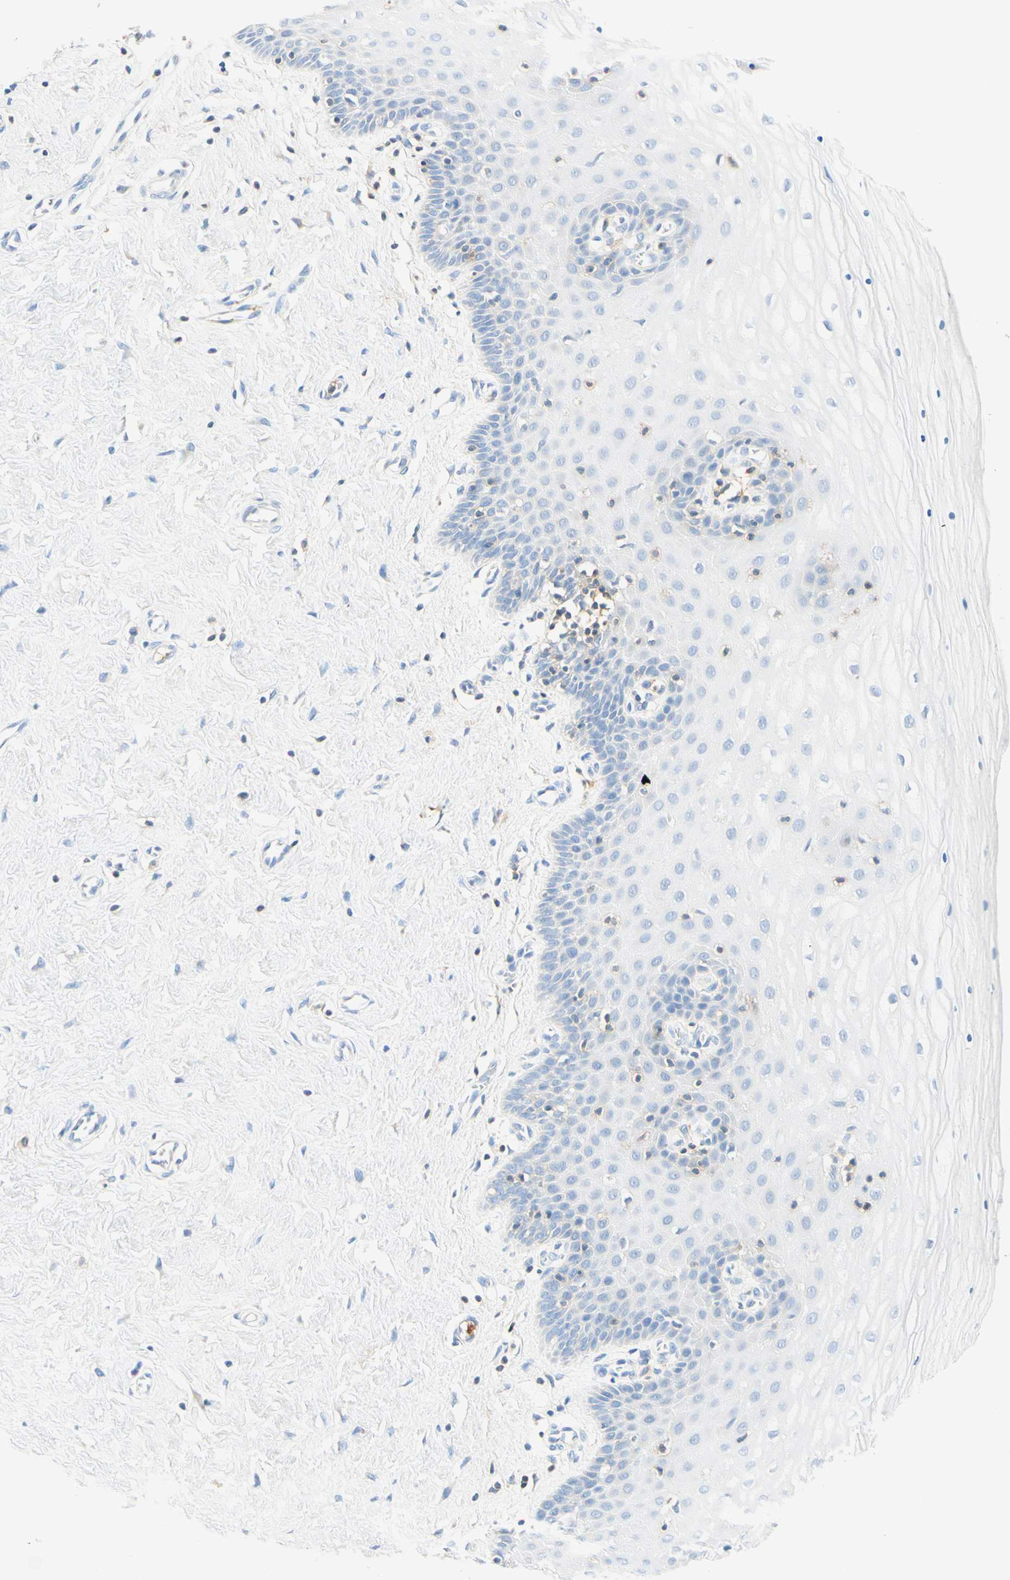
{"staining": {"intensity": "negative", "quantity": "none", "location": "none"}, "tissue": "cervix", "cell_type": "Glandular cells", "image_type": "normal", "snomed": [{"axis": "morphology", "description": "Normal tissue, NOS"}, {"axis": "topography", "description": "Cervix"}], "caption": "High power microscopy photomicrograph of an IHC histopathology image of benign cervix, revealing no significant staining in glandular cells. (Immunohistochemistry, brightfield microscopy, high magnification).", "gene": "LAT", "patient": {"sex": "female", "age": 55}}